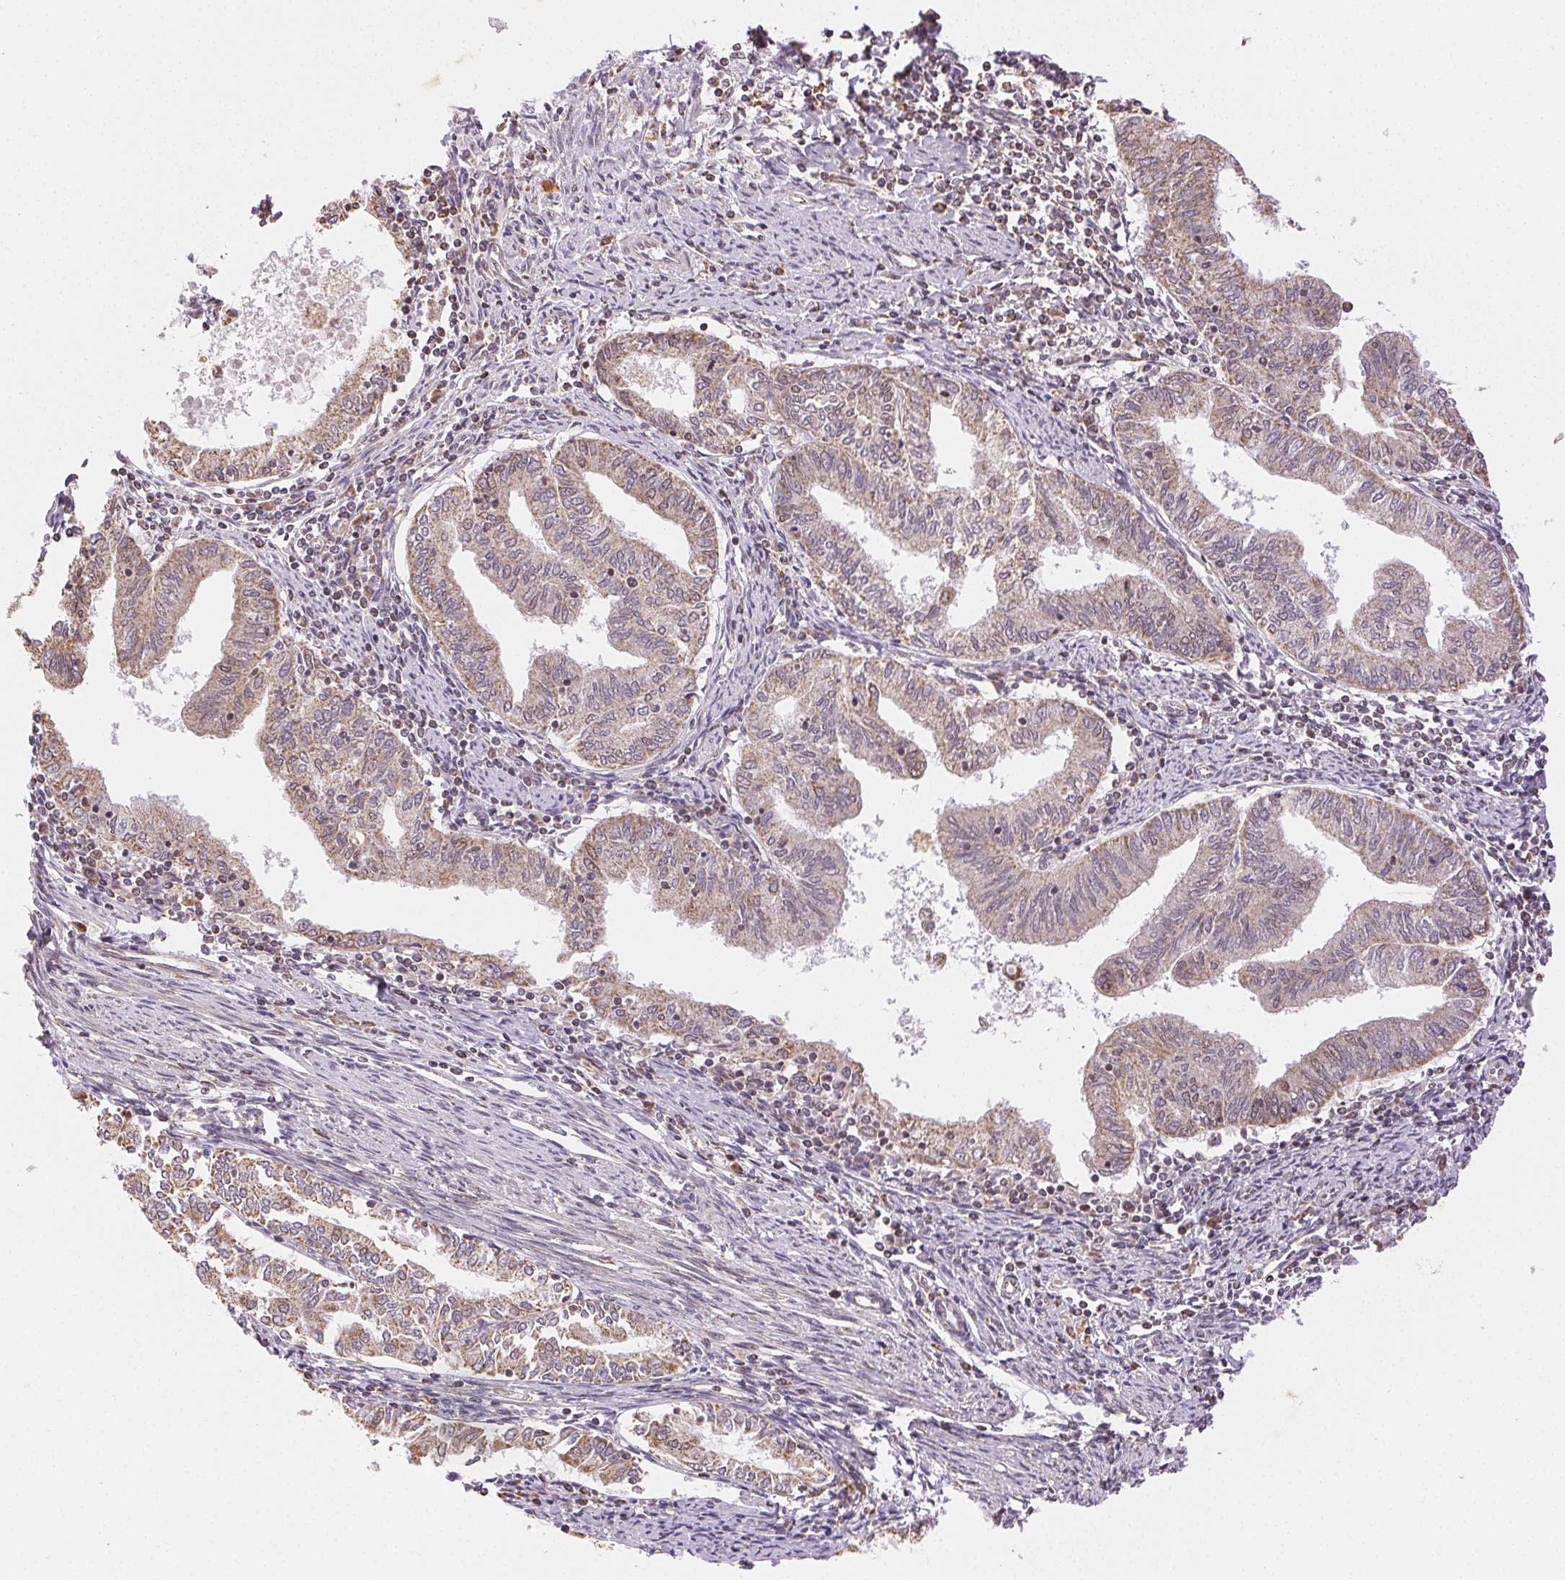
{"staining": {"intensity": "weak", "quantity": "25%-75%", "location": "cytoplasmic/membranous"}, "tissue": "endometrial cancer", "cell_type": "Tumor cells", "image_type": "cancer", "snomed": [{"axis": "morphology", "description": "Adenocarcinoma, NOS"}, {"axis": "topography", "description": "Endometrium"}], "caption": "Immunohistochemical staining of human endometrial adenocarcinoma displays low levels of weak cytoplasmic/membranous protein expression in about 25%-75% of tumor cells.", "gene": "PIWIL4", "patient": {"sex": "female", "age": 79}}